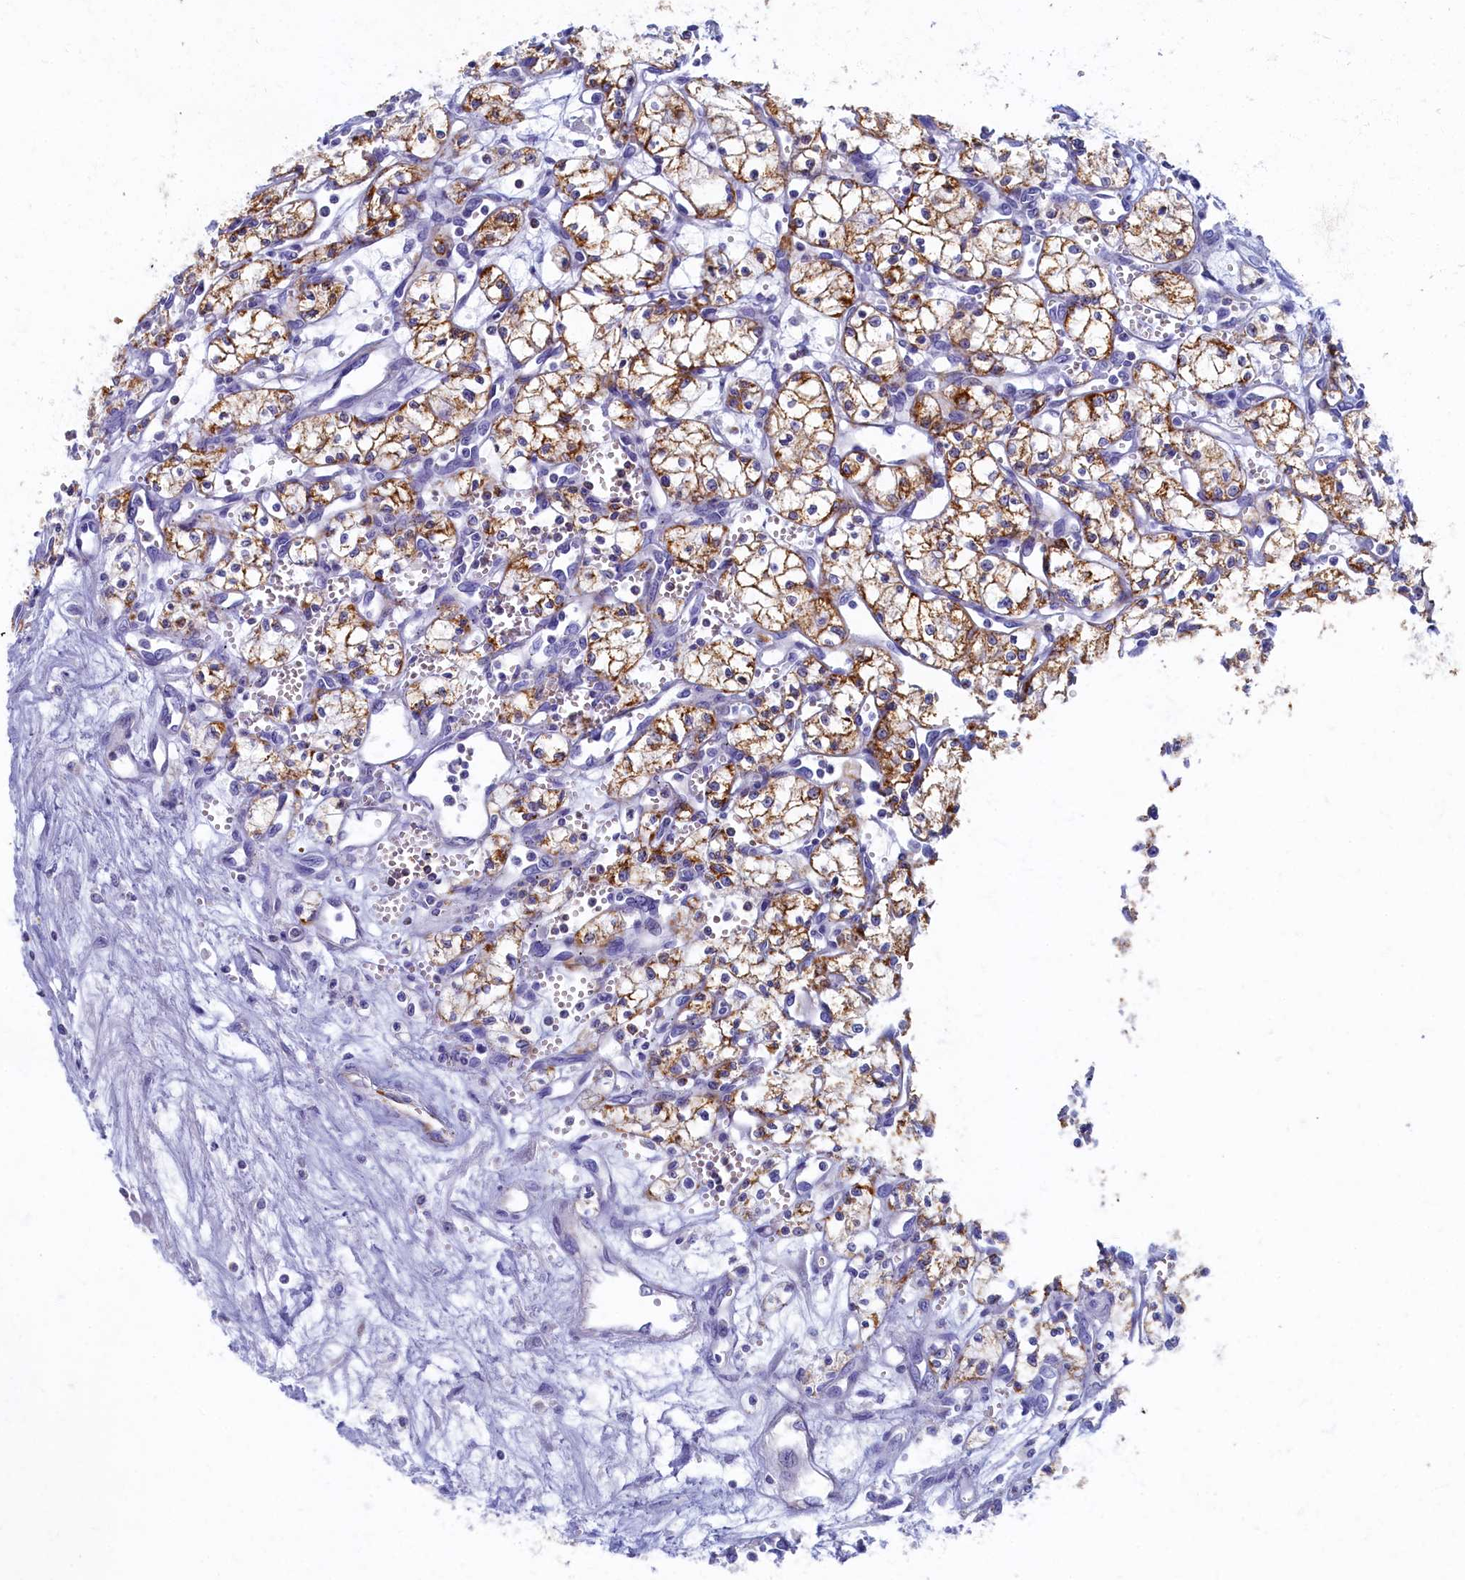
{"staining": {"intensity": "moderate", "quantity": ">75%", "location": "cytoplasmic/membranous"}, "tissue": "renal cancer", "cell_type": "Tumor cells", "image_type": "cancer", "snomed": [{"axis": "morphology", "description": "Adenocarcinoma, NOS"}, {"axis": "topography", "description": "Kidney"}], "caption": "Immunohistochemistry staining of renal cancer, which displays medium levels of moderate cytoplasmic/membranous expression in about >75% of tumor cells indicating moderate cytoplasmic/membranous protein positivity. The staining was performed using DAB (3,3'-diaminobenzidine) (brown) for protein detection and nuclei were counterstained in hematoxylin (blue).", "gene": "OCIAD2", "patient": {"sex": "male", "age": 59}}